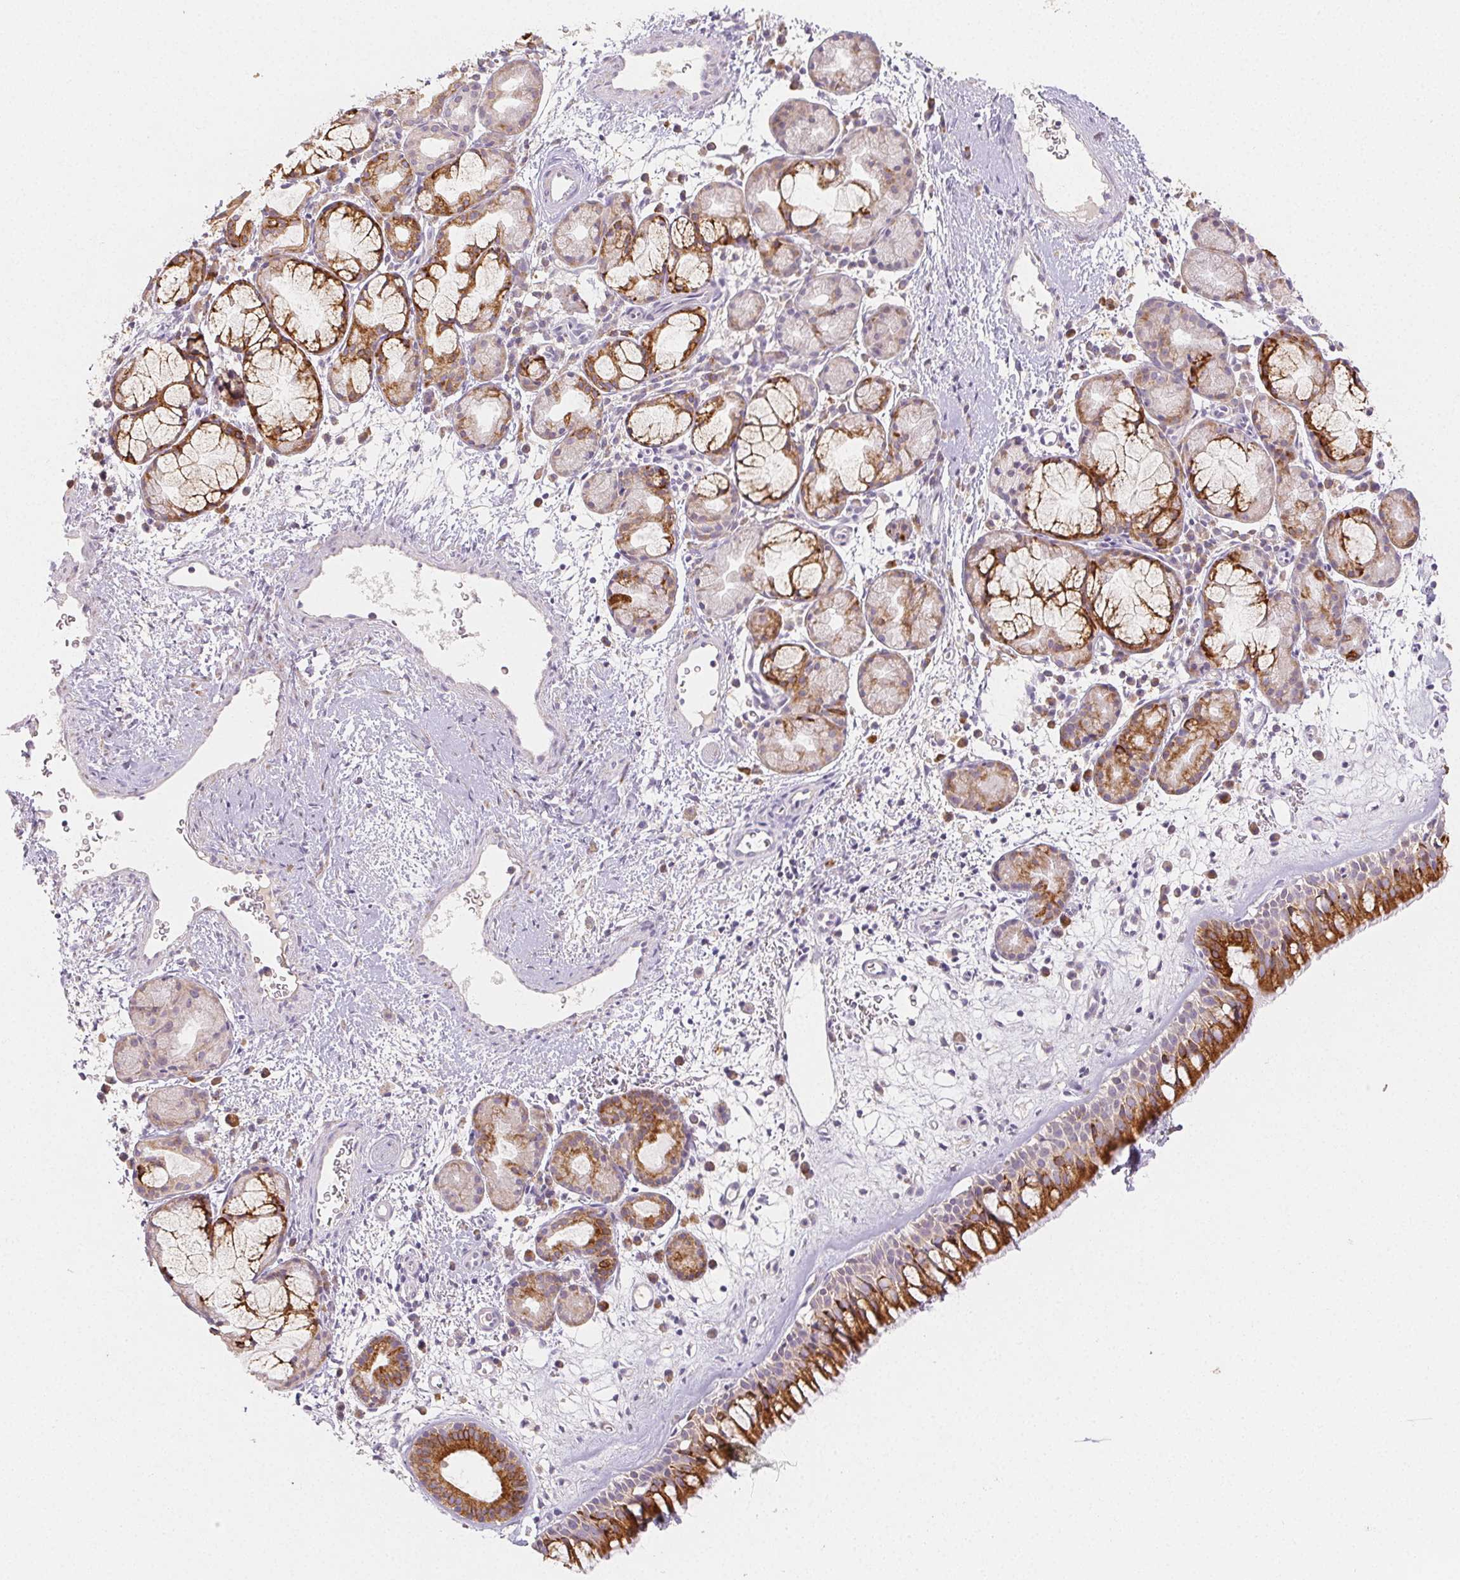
{"staining": {"intensity": "moderate", "quantity": ">75%", "location": "cytoplasmic/membranous"}, "tissue": "nasopharynx", "cell_type": "Respiratory epithelial cells", "image_type": "normal", "snomed": [{"axis": "morphology", "description": "Normal tissue, NOS"}, {"axis": "topography", "description": "Nasopharynx"}], "caption": "The photomicrograph shows immunohistochemical staining of benign nasopharynx. There is moderate cytoplasmic/membranous expression is seen in about >75% of respiratory epithelial cells.", "gene": "ACVR1B", "patient": {"sex": "male", "age": 65}}